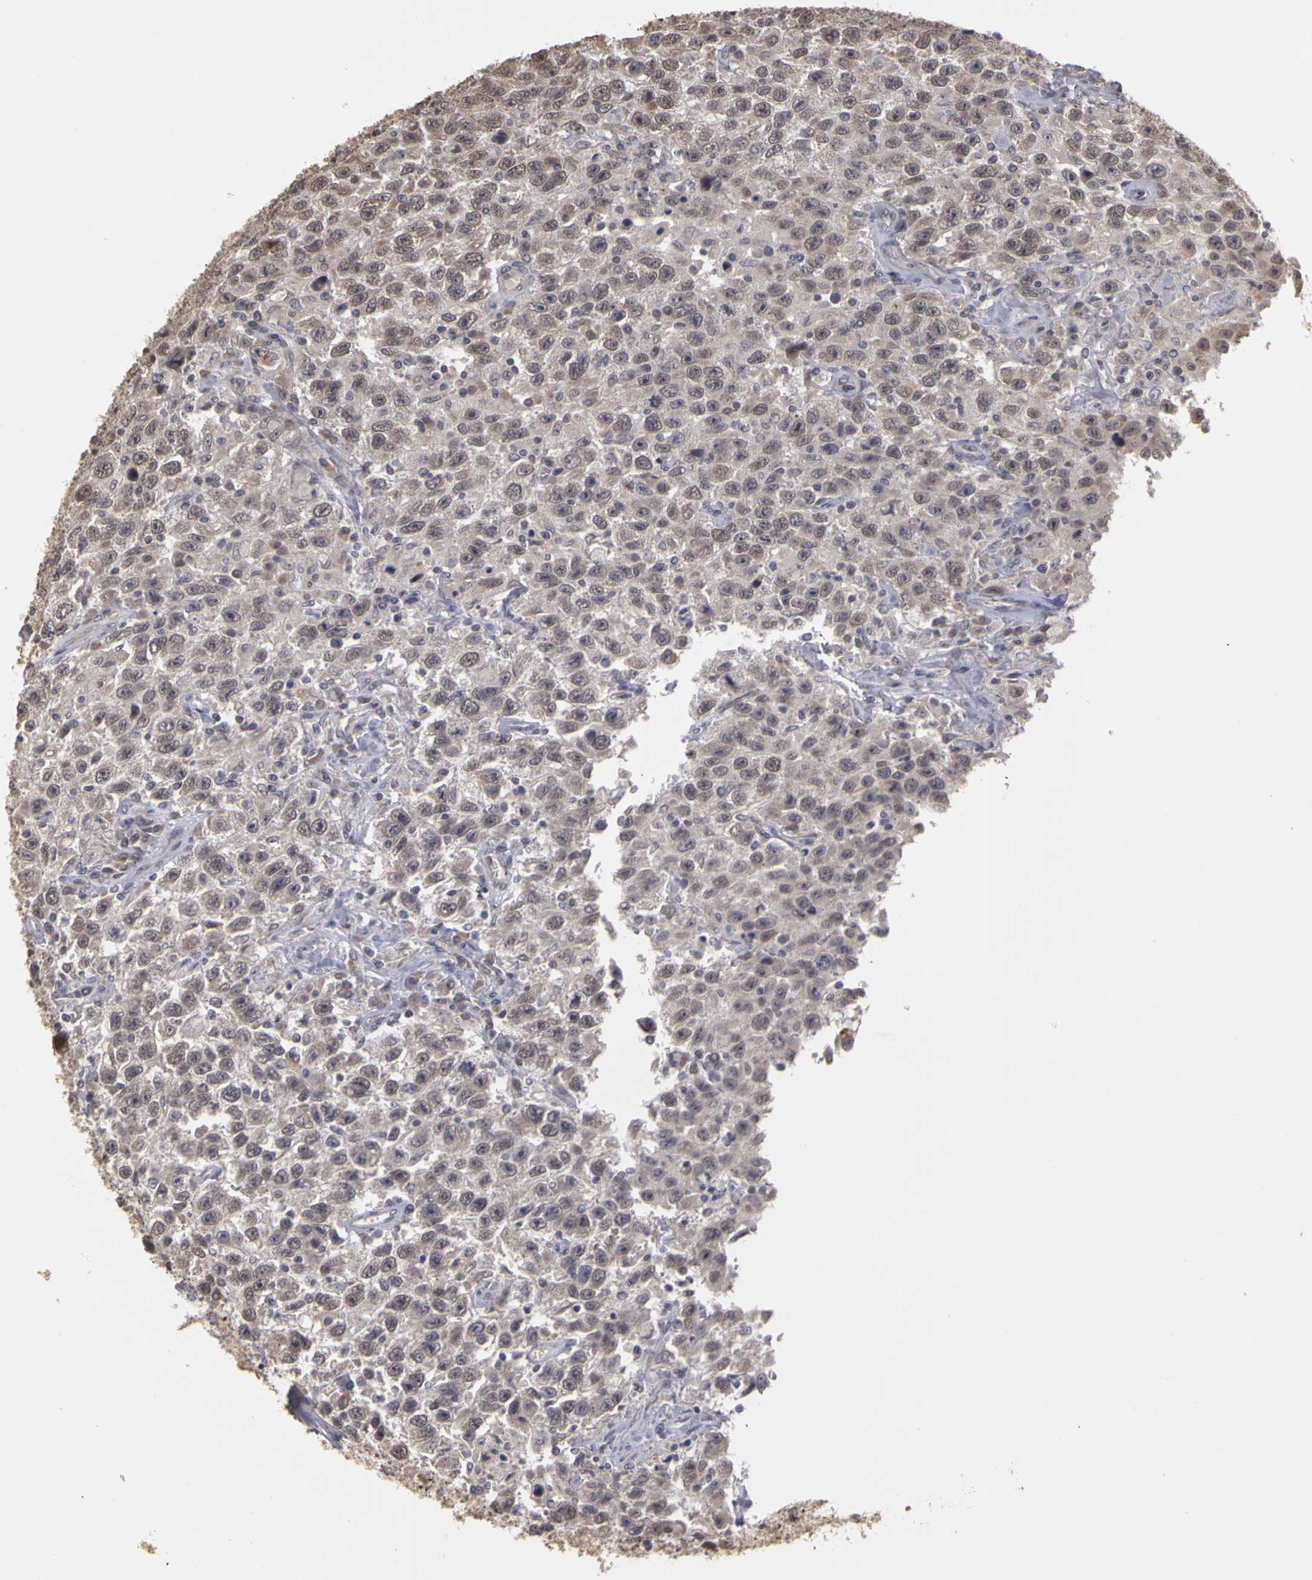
{"staining": {"intensity": "weak", "quantity": "<25%", "location": "cytoplasmic/membranous"}, "tissue": "testis cancer", "cell_type": "Tumor cells", "image_type": "cancer", "snomed": [{"axis": "morphology", "description": "Seminoma, NOS"}, {"axis": "topography", "description": "Testis"}], "caption": "Testis cancer (seminoma) stained for a protein using immunohistochemistry (IHC) shows no positivity tumor cells.", "gene": "FRMD7", "patient": {"sex": "male", "age": 41}}